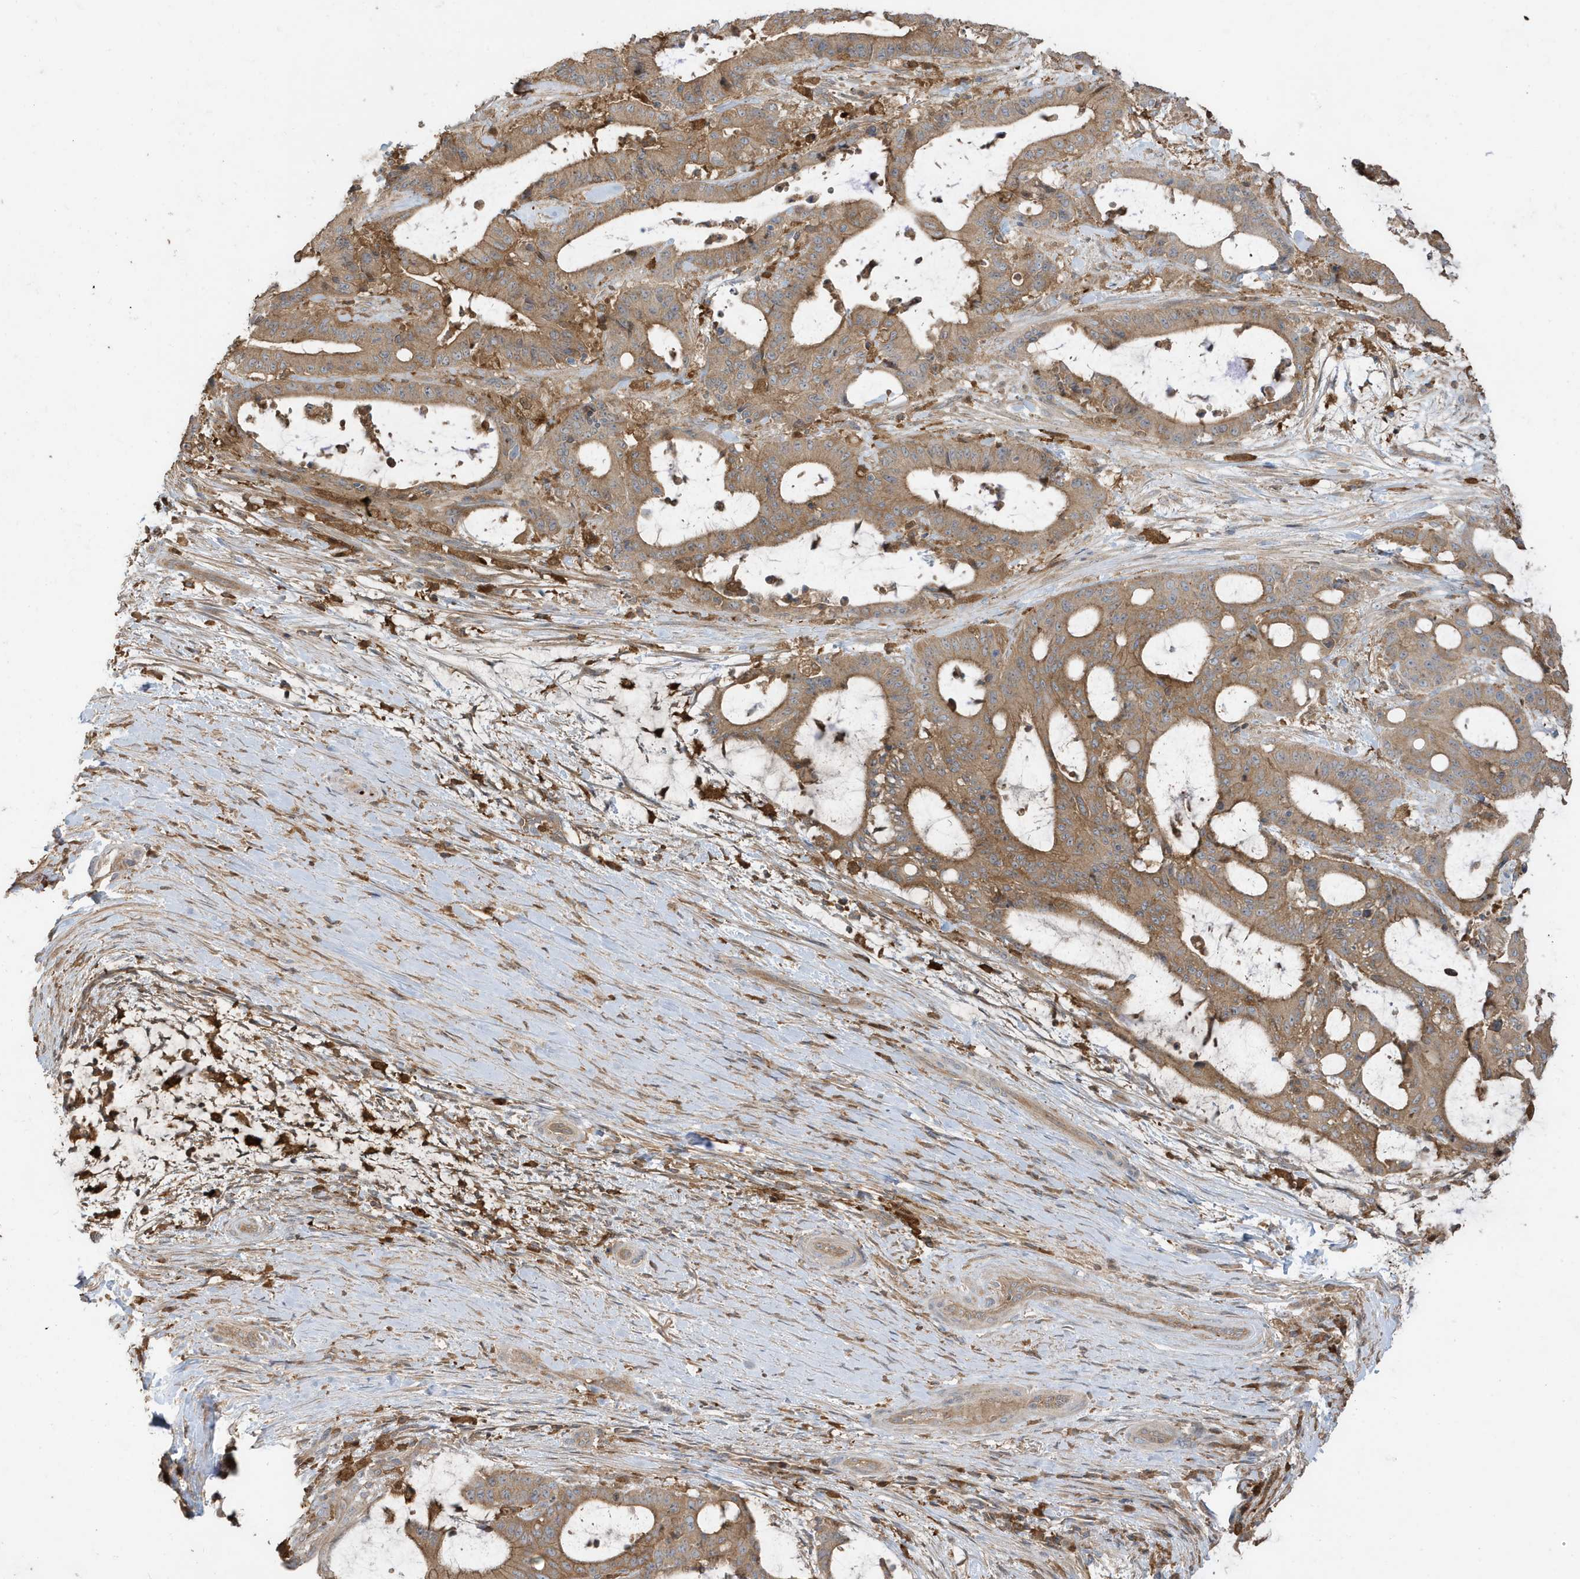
{"staining": {"intensity": "moderate", "quantity": ">75%", "location": "cytoplasmic/membranous"}, "tissue": "liver cancer", "cell_type": "Tumor cells", "image_type": "cancer", "snomed": [{"axis": "morphology", "description": "Normal tissue, NOS"}, {"axis": "morphology", "description": "Cholangiocarcinoma"}, {"axis": "topography", "description": "Liver"}, {"axis": "topography", "description": "Peripheral nerve tissue"}], "caption": "Protein staining demonstrates moderate cytoplasmic/membranous staining in about >75% of tumor cells in liver cholangiocarcinoma.", "gene": "ABTB1", "patient": {"sex": "female", "age": 73}}